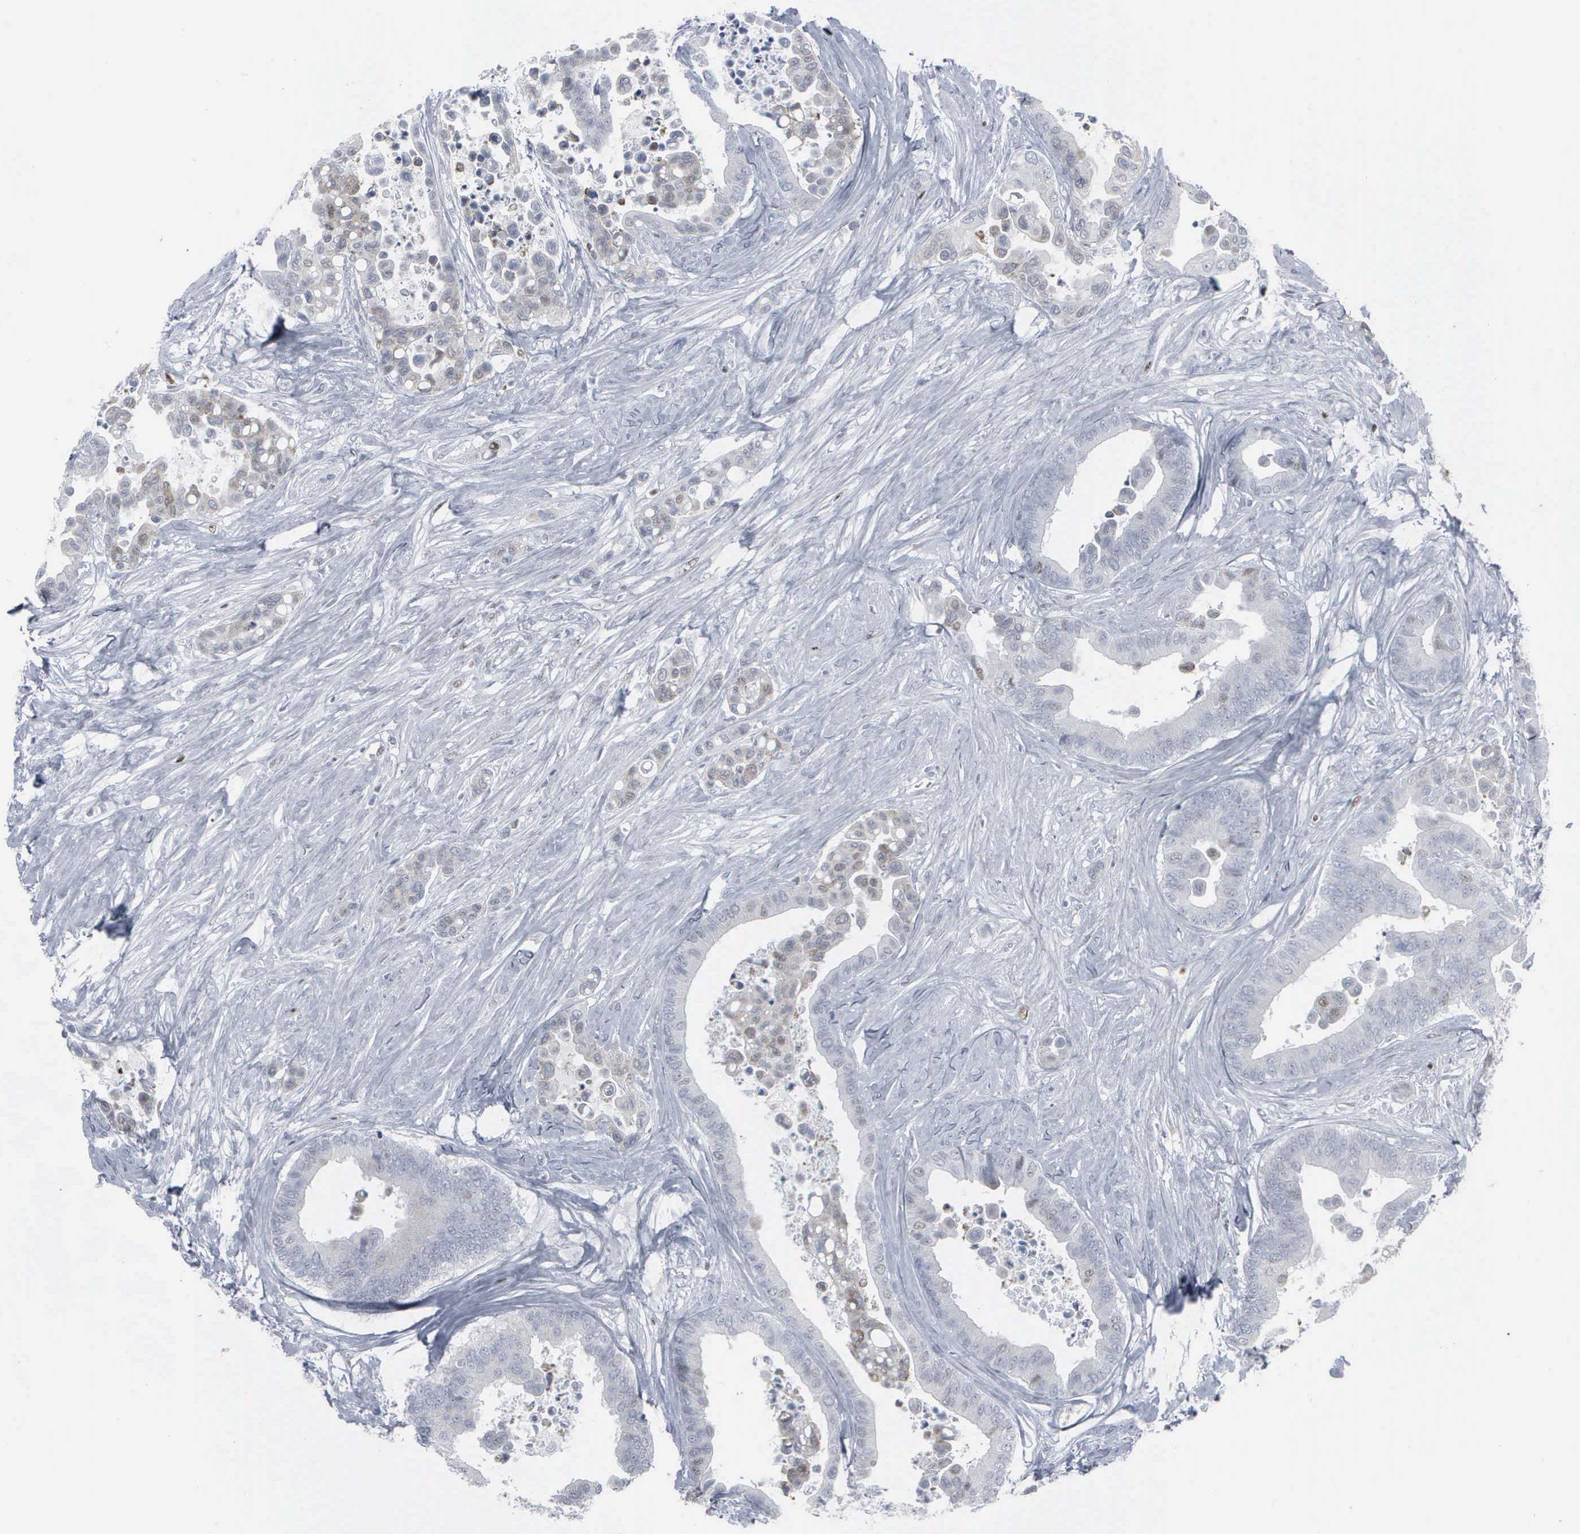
{"staining": {"intensity": "weak", "quantity": "25%-75%", "location": "cytoplasmic/membranous,nuclear"}, "tissue": "colorectal cancer", "cell_type": "Tumor cells", "image_type": "cancer", "snomed": [{"axis": "morphology", "description": "Adenocarcinoma, NOS"}, {"axis": "topography", "description": "Colon"}], "caption": "About 25%-75% of tumor cells in adenocarcinoma (colorectal) demonstrate weak cytoplasmic/membranous and nuclear protein staining as visualized by brown immunohistochemical staining.", "gene": "CCND3", "patient": {"sex": "male", "age": 82}}